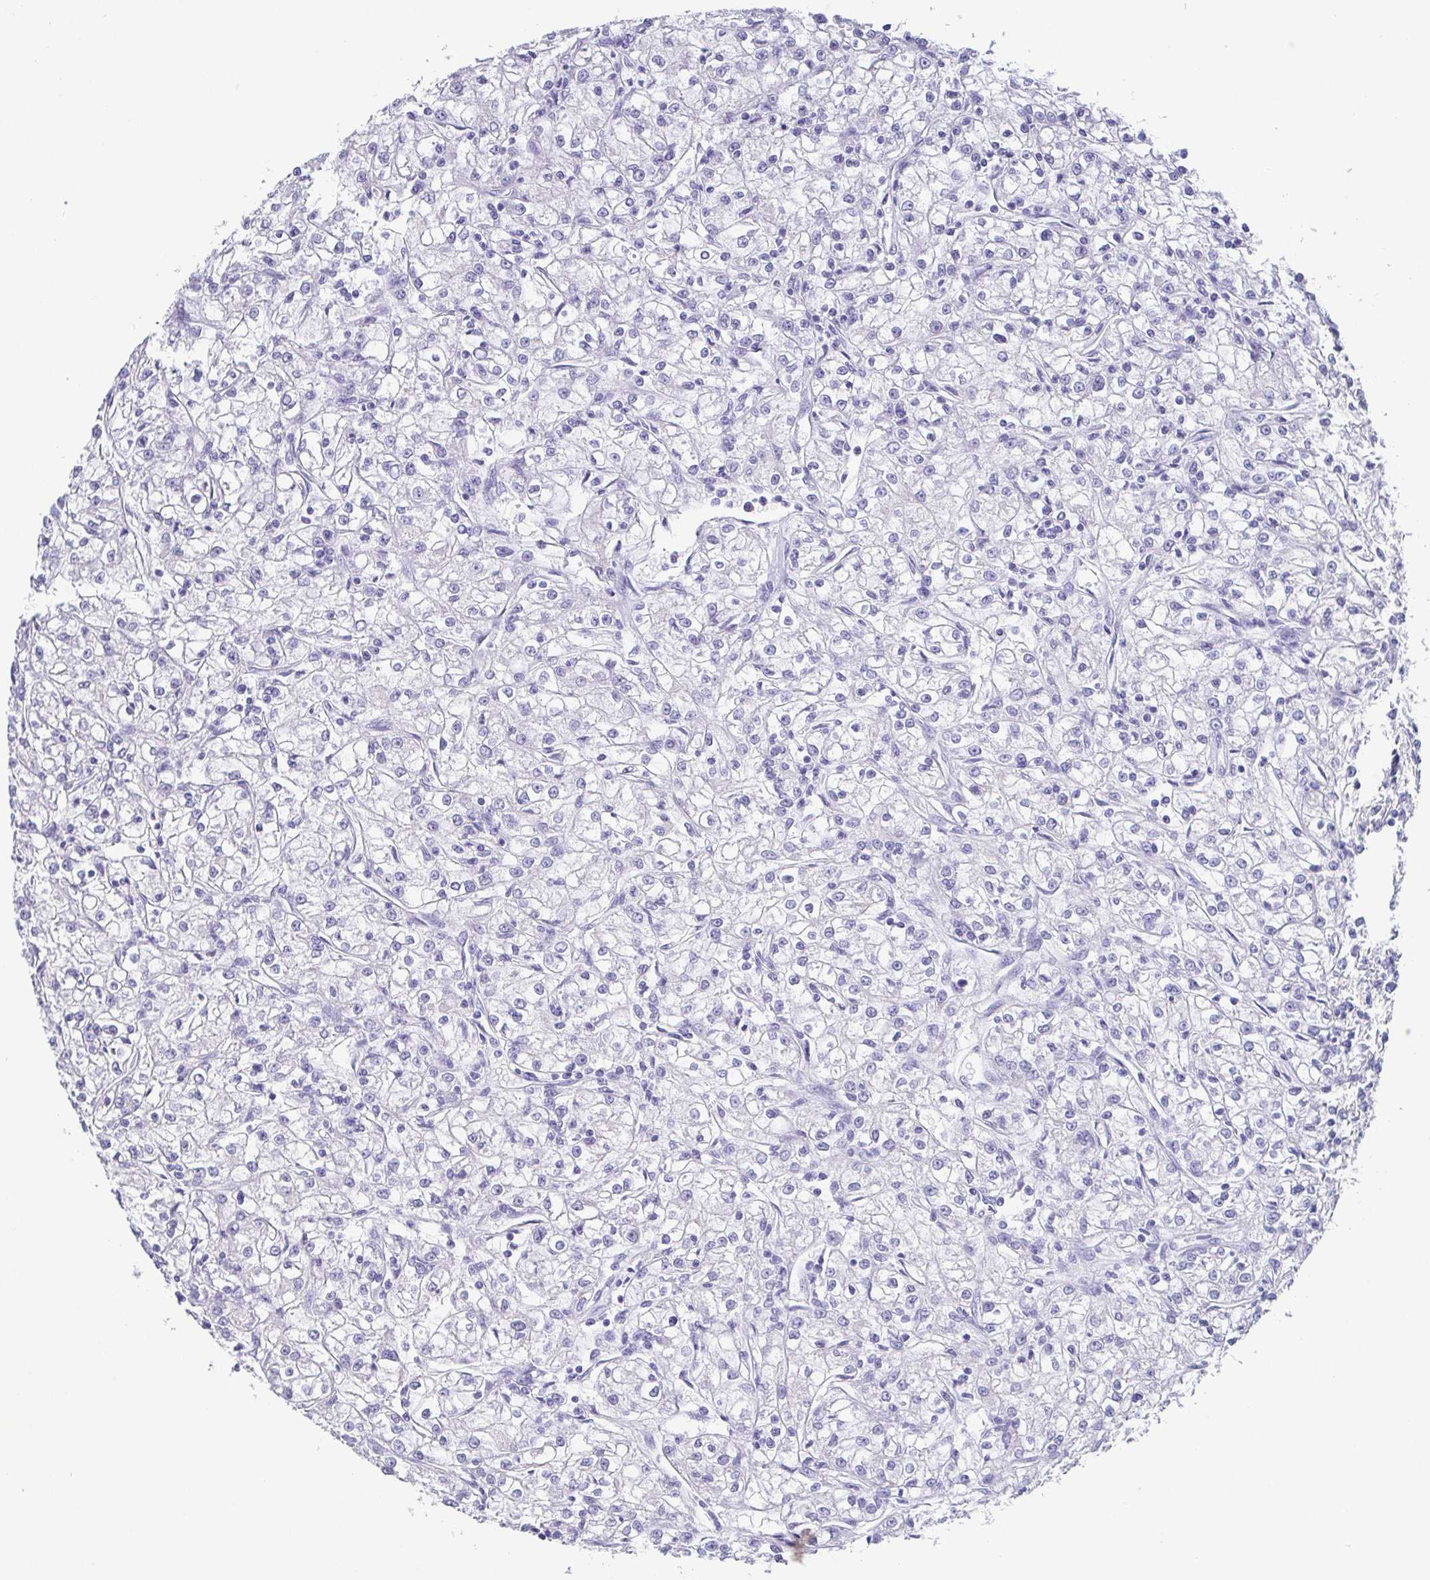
{"staining": {"intensity": "negative", "quantity": "none", "location": "none"}, "tissue": "renal cancer", "cell_type": "Tumor cells", "image_type": "cancer", "snomed": [{"axis": "morphology", "description": "Adenocarcinoma, NOS"}, {"axis": "topography", "description": "Kidney"}], "caption": "This is an immunohistochemistry (IHC) histopathology image of renal cancer. There is no staining in tumor cells.", "gene": "SCGN", "patient": {"sex": "female", "age": 59}}